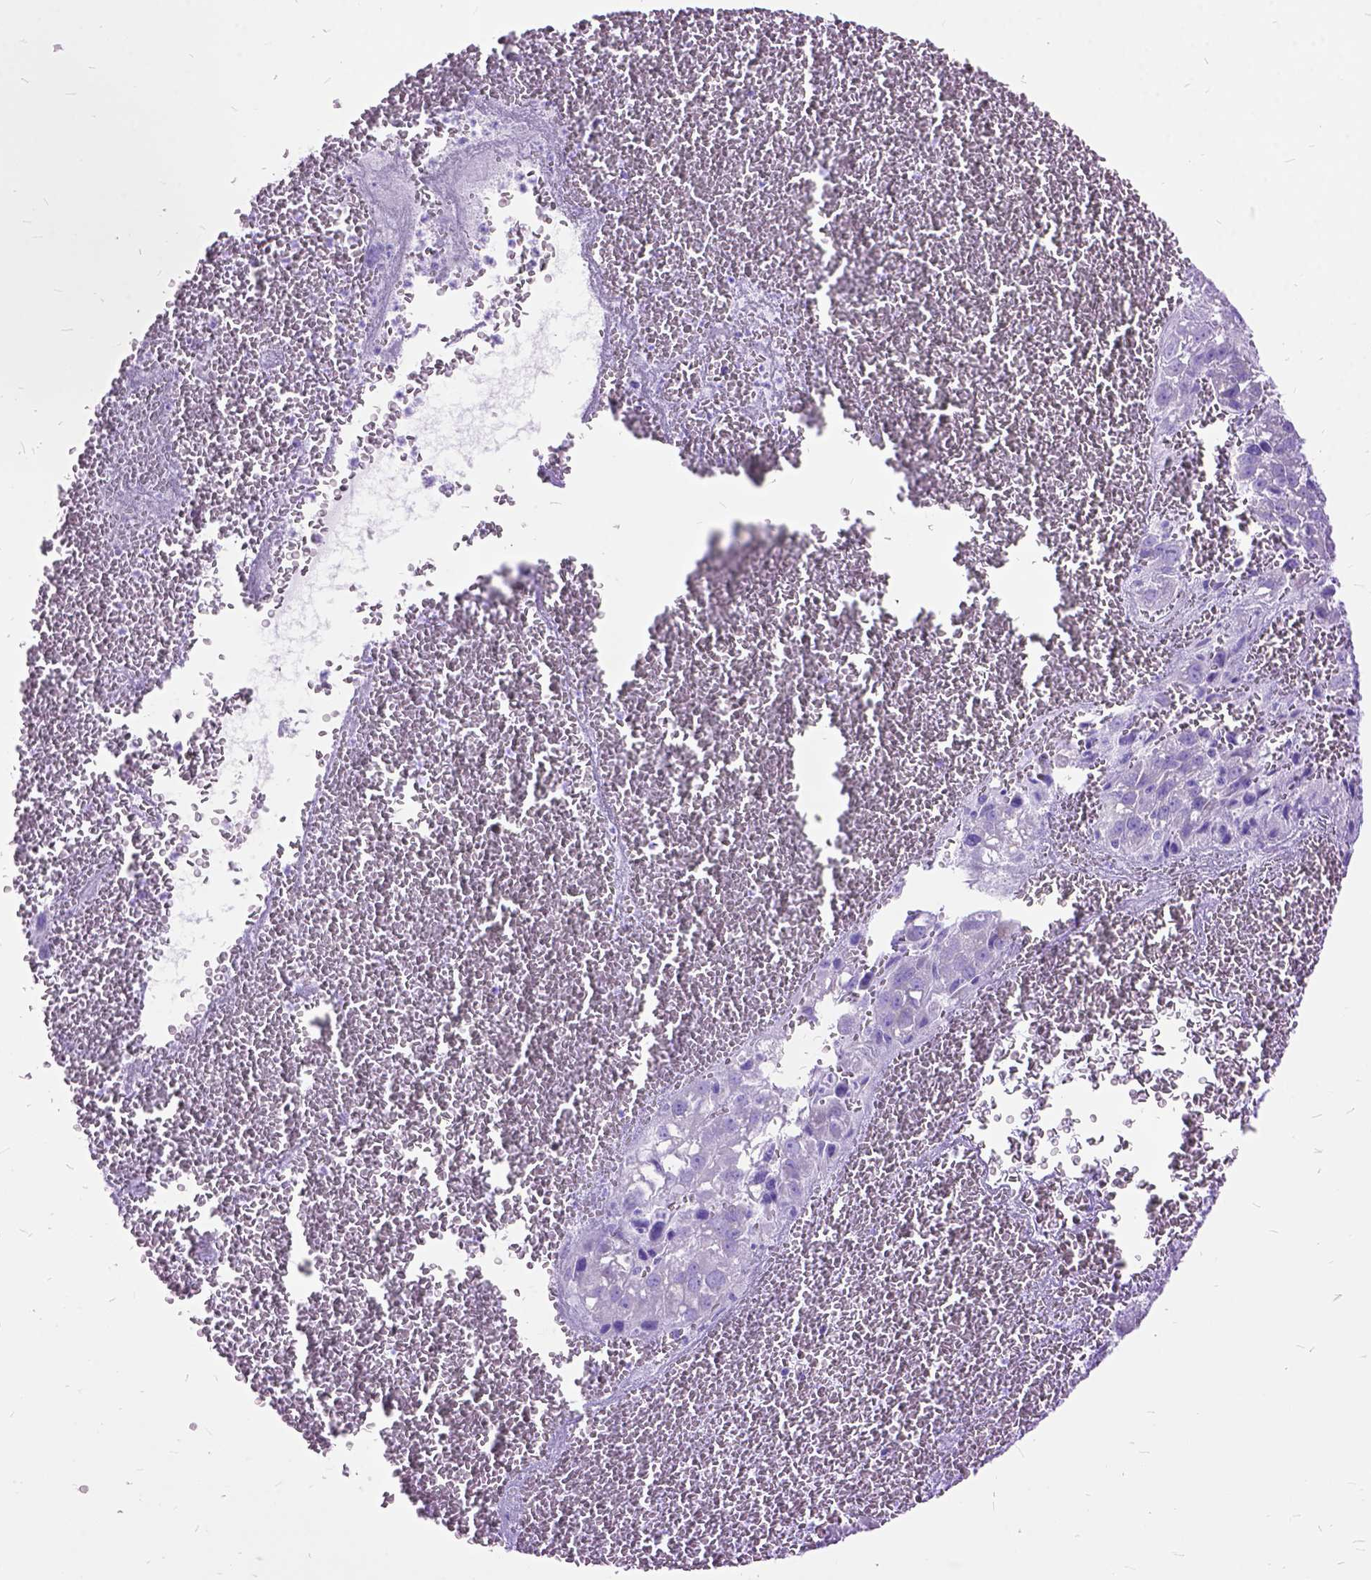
{"staining": {"intensity": "negative", "quantity": "none", "location": "none"}, "tissue": "liver cancer", "cell_type": "Tumor cells", "image_type": "cancer", "snomed": [{"axis": "morphology", "description": "Carcinoma, Hepatocellular, NOS"}, {"axis": "topography", "description": "Liver"}], "caption": "High power microscopy micrograph of an immunohistochemistry micrograph of liver hepatocellular carcinoma, revealing no significant positivity in tumor cells. (DAB immunohistochemistry (IHC) with hematoxylin counter stain).", "gene": "DNAH2", "patient": {"sex": "female", "age": 70}}